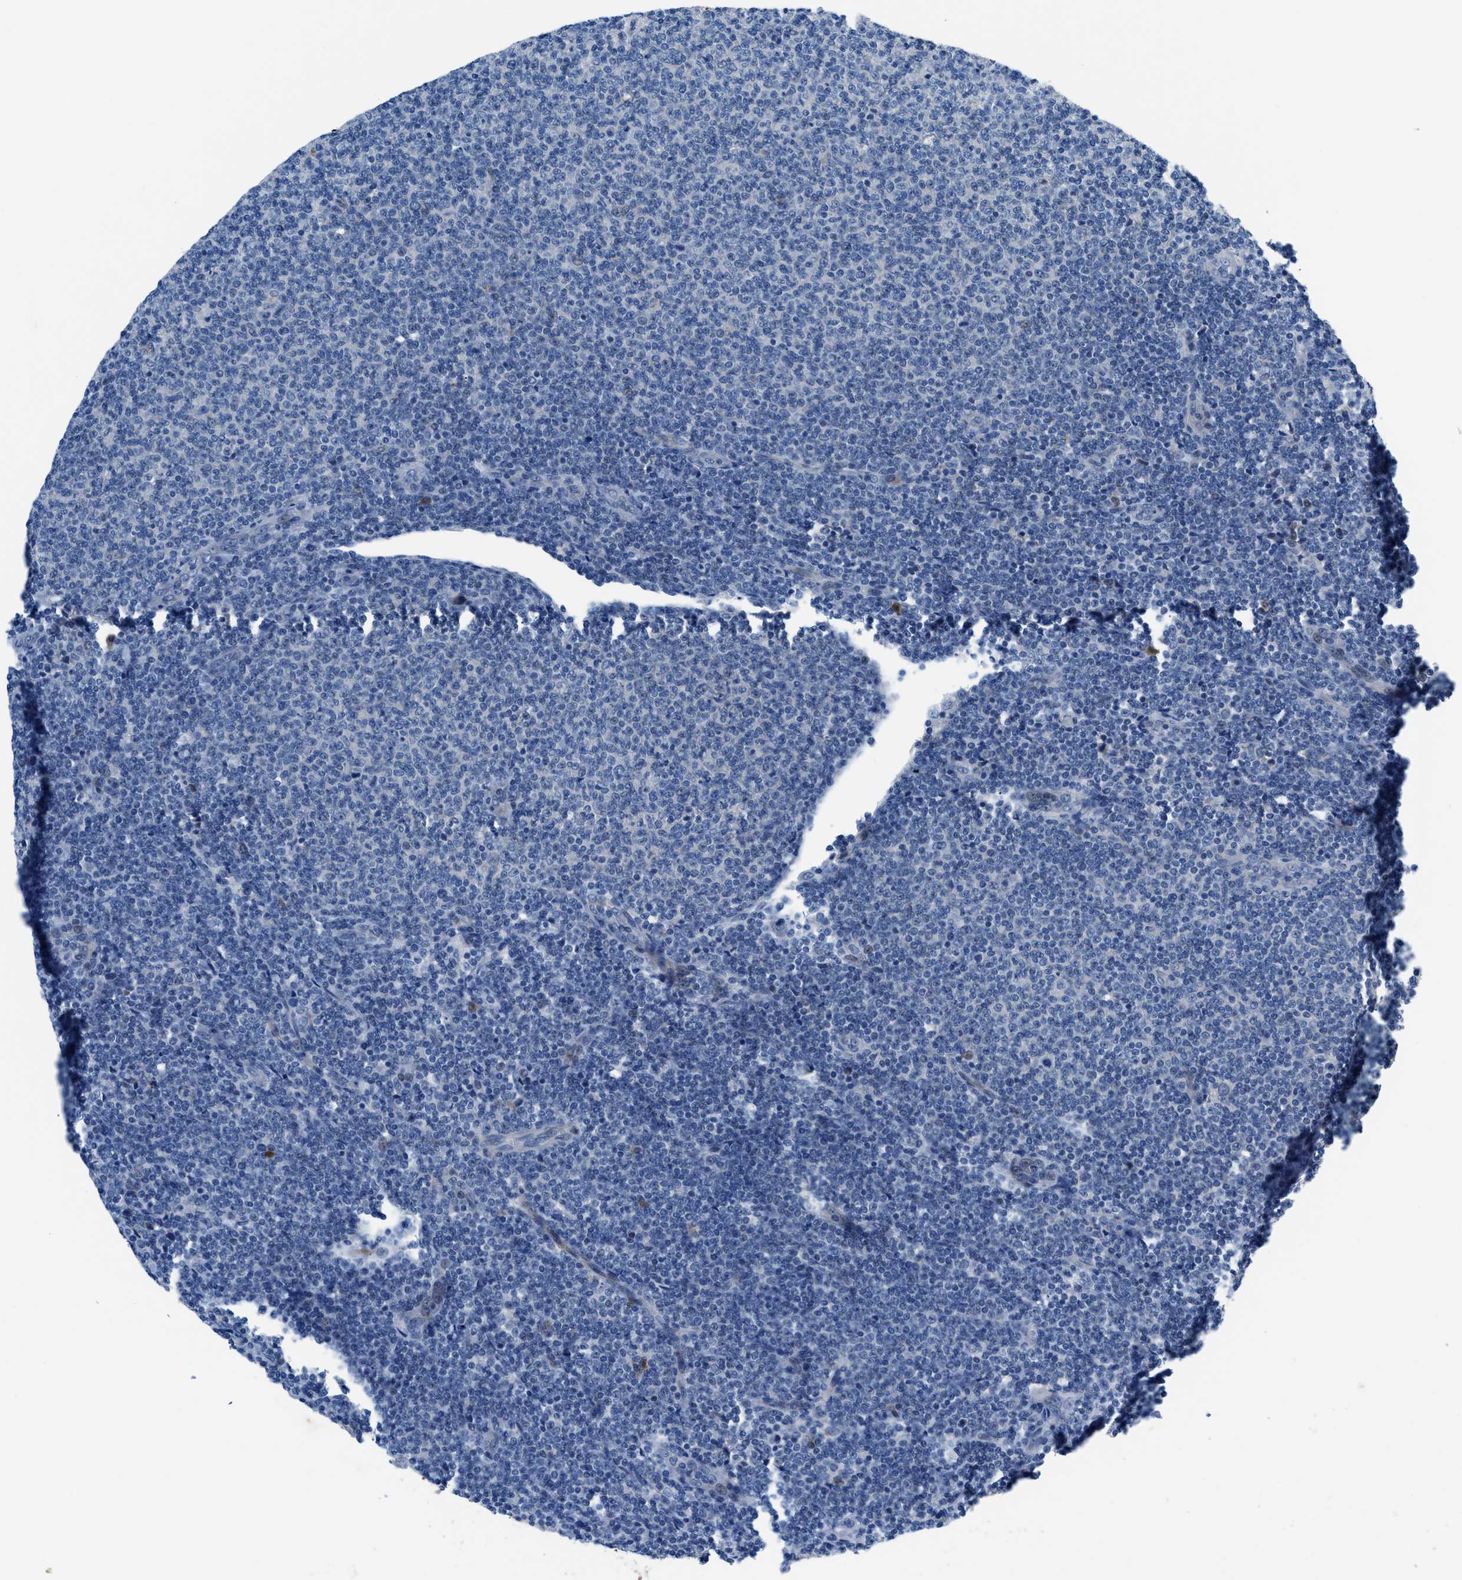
{"staining": {"intensity": "negative", "quantity": "none", "location": "none"}, "tissue": "lymphoma", "cell_type": "Tumor cells", "image_type": "cancer", "snomed": [{"axis": "morphology", "description": "Malignant lymphoma, non-Hodgkin's type, Low grade"}, {"axis": "topography", "description": "Lymph node"}], "caption": "DAB (3,3'-diaminobenzidine) immunohistochemical staining of human low-grade malignant lymphoma, non-Hodgkin's type displays no significant staining in tumor cells.", "gene": "UAP1", "patient": {"sex": "male", "age": 66}}